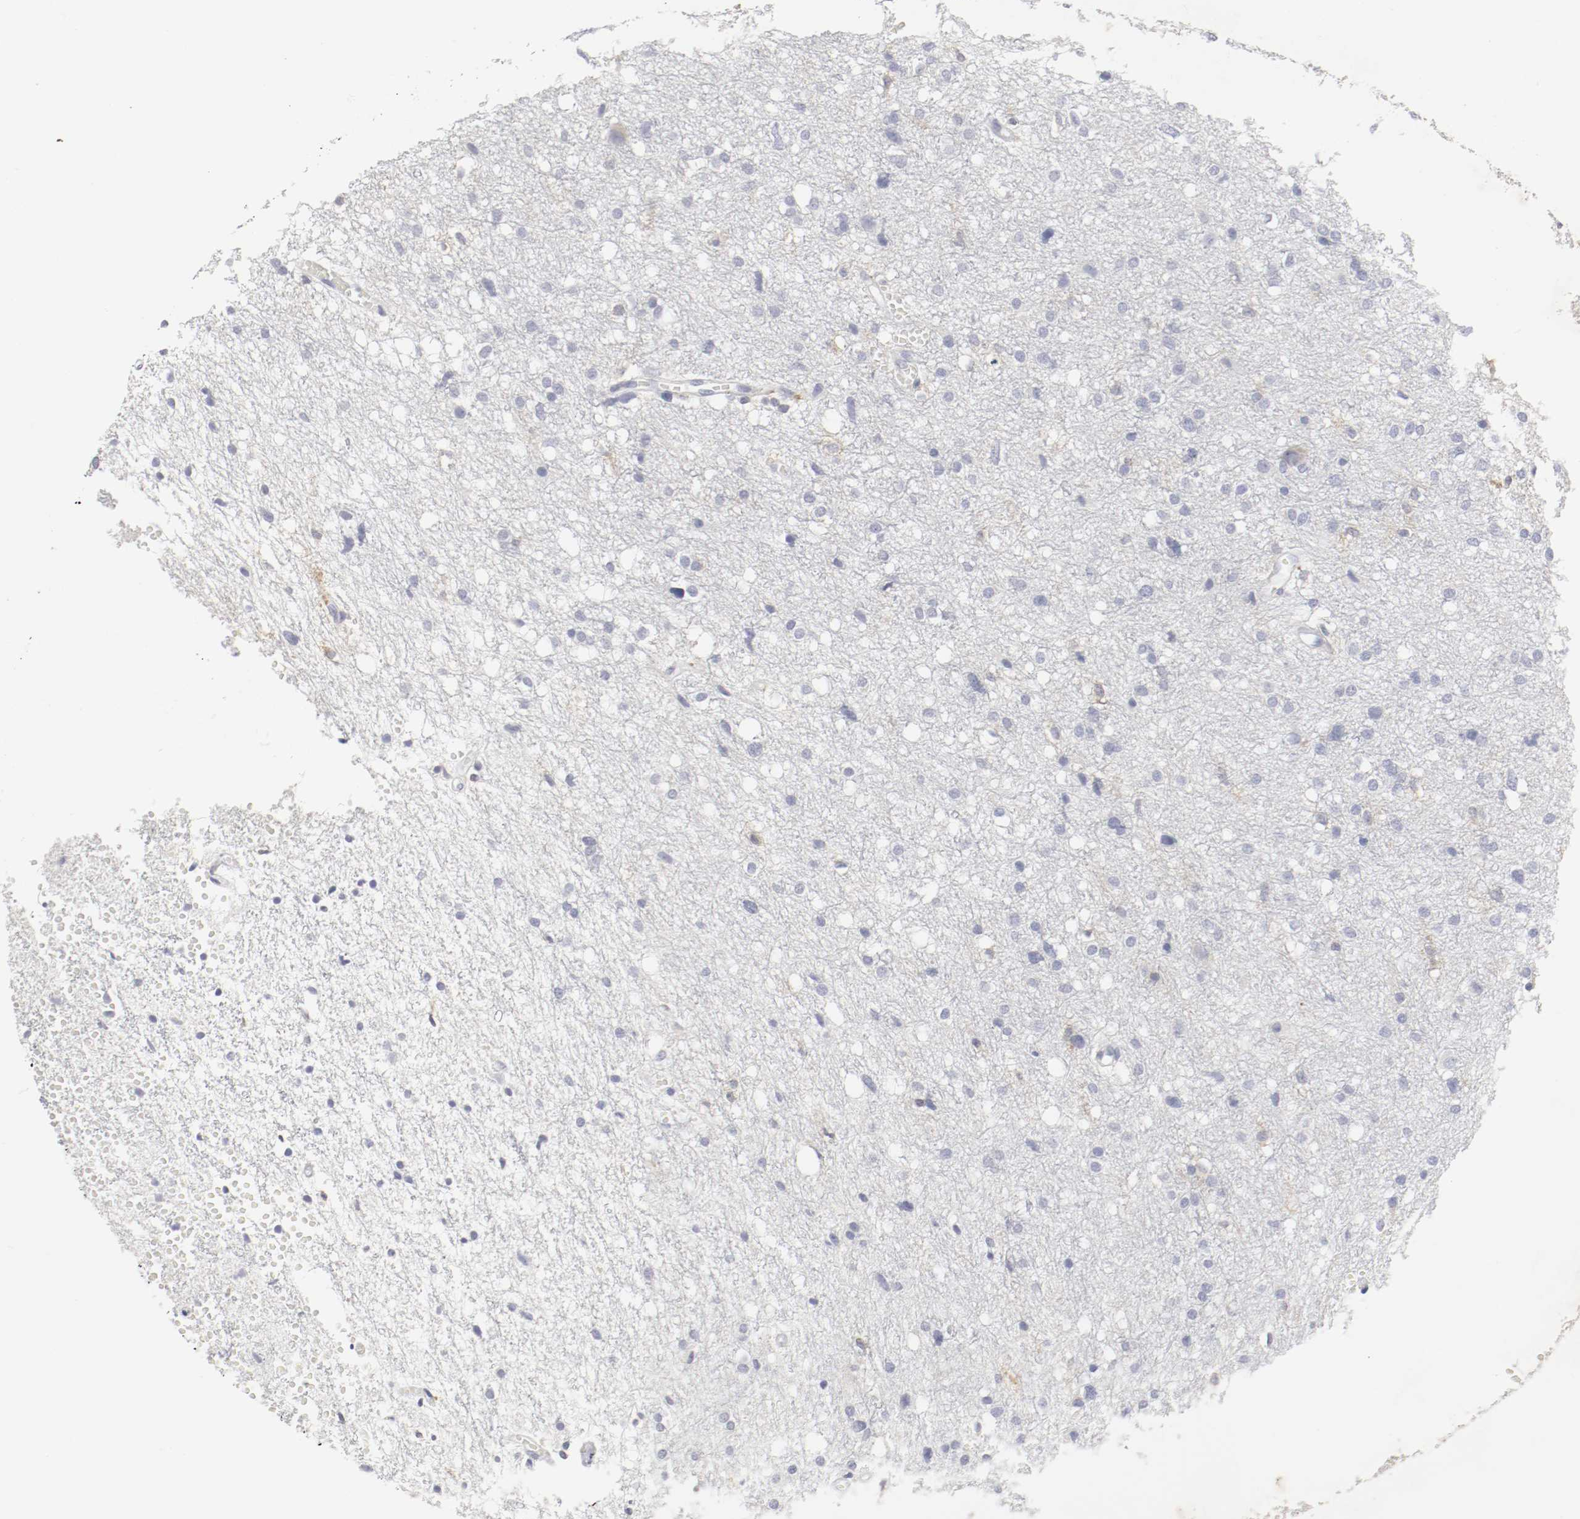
{"staining": {"intensity": "negative", "quantity": "none", "location": "none"}, "tissue": "glioma", "cell_type": "Tumor cells", "image_type": "cancer", "snomed": [{"axis": "morphology", "description": "Glioma, malignant, High grade"}, {"axis": "topography", "description": "Brain"}], "caption": "This is an immunohistochemistry (IHC) image of human glioma. There is no positivity in tumor cells.", "gene": "ITGAX", "patient": {"sex": "female", "age": 59}}